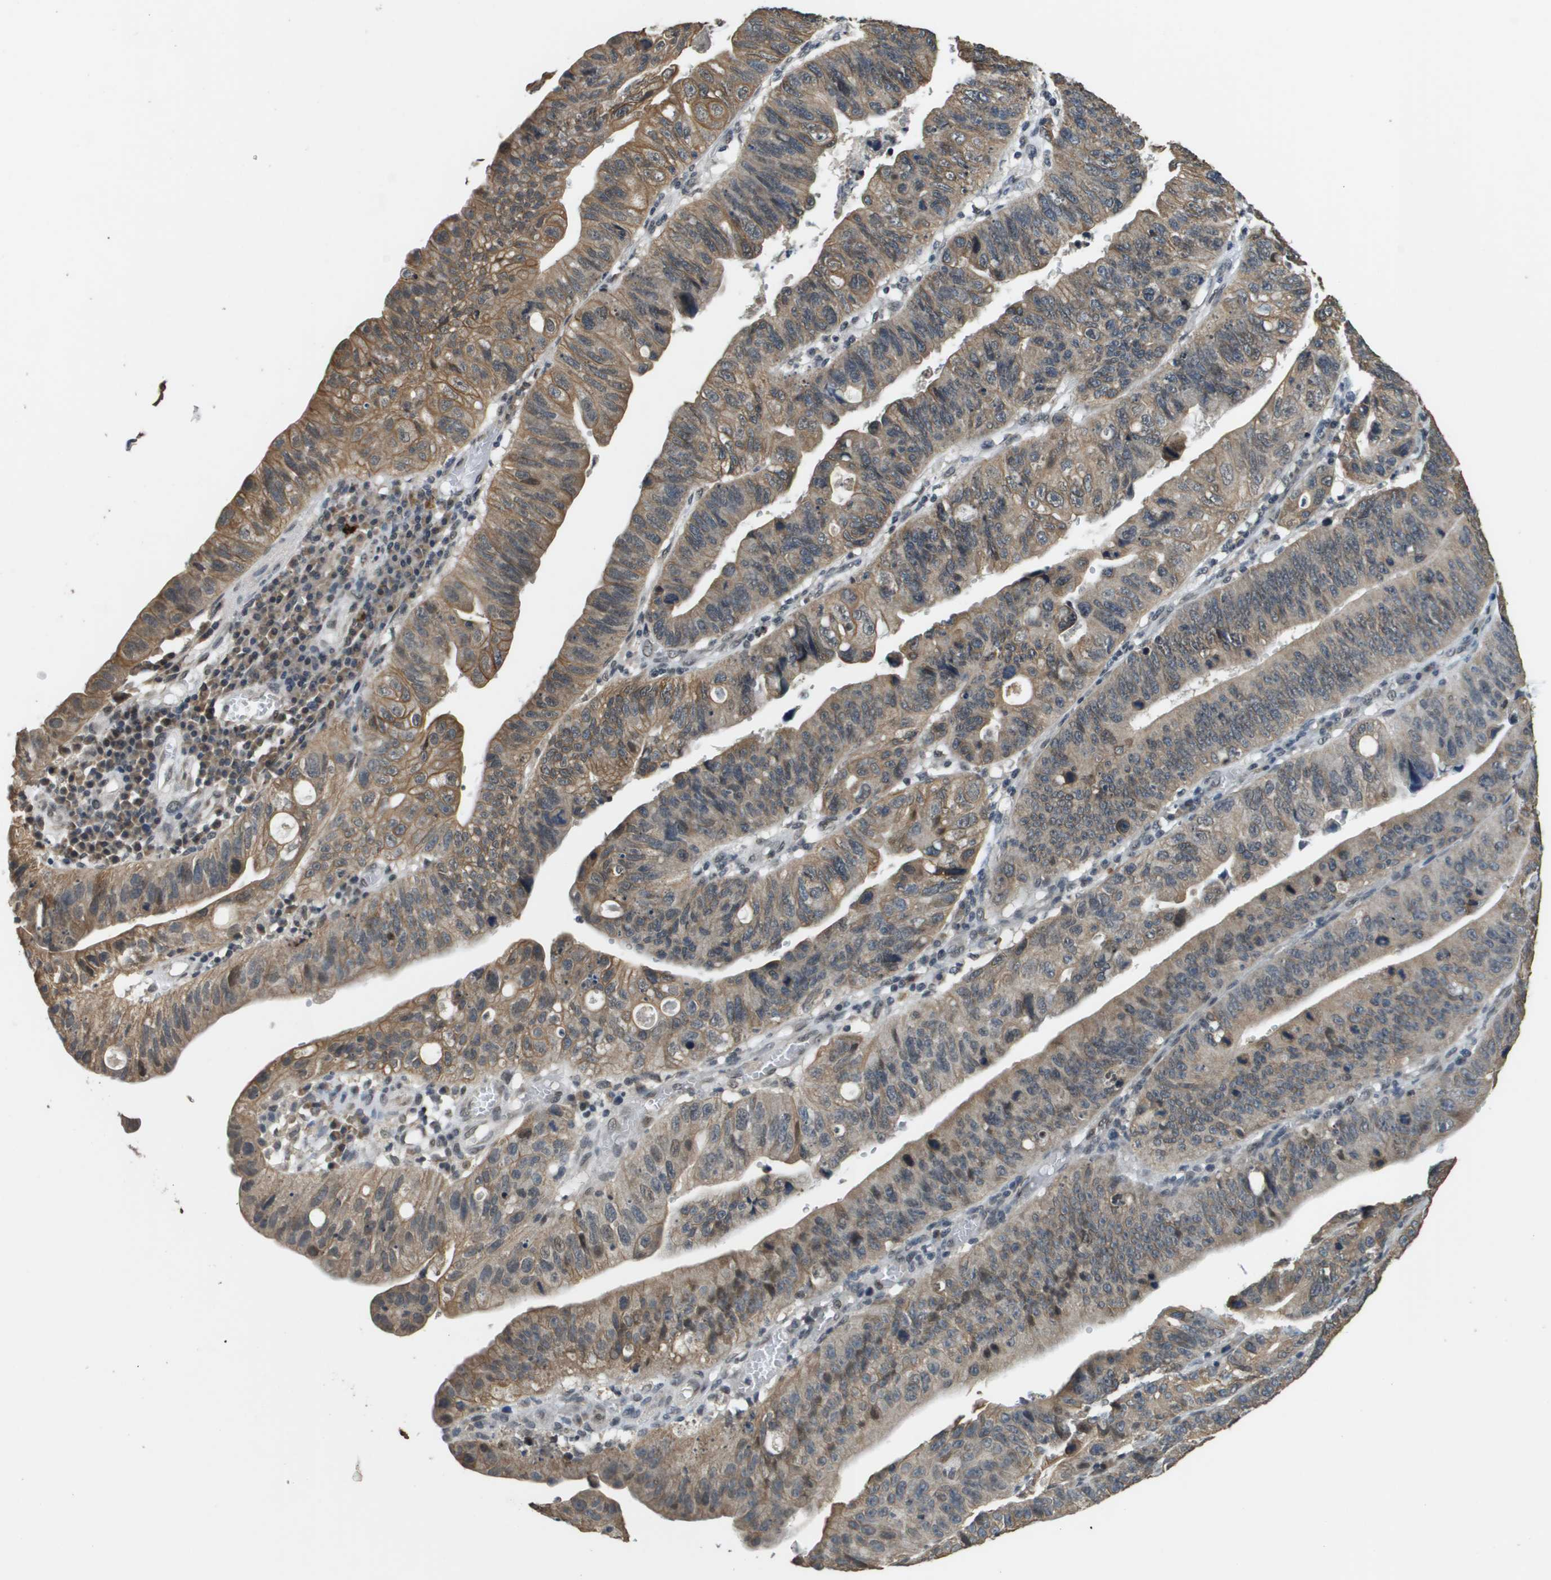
{"staining": {"intensity": "moderate", "quantity": ">75%", "location": "cytoplasmic/membranous"}, "tissue": "stomach cancer", "cell_type": "Tumor cells", "image_type": "cancer", "snomed": [{"axis": "morphology", "description": "Adenocarcinoma, NOS"}, {"axis": "topography", "description": "Stomach"}], "caption": "Immunohistochemistry (IHC) staining of stomach cancer, which demonstrates medium levels of moderate cytoplasmic/membranous positivity in approximately >75% of tumor cells indicating moderate cytoplasmic/membranous protein expression. The staining was performed using DAB (3,3'-diaminobenzidine) (brown) for protein detection and nuclei were counterstained in hematoxylin (blue).", "gene": "FANCC", "patient": {"sex": "male", "age": 59}}